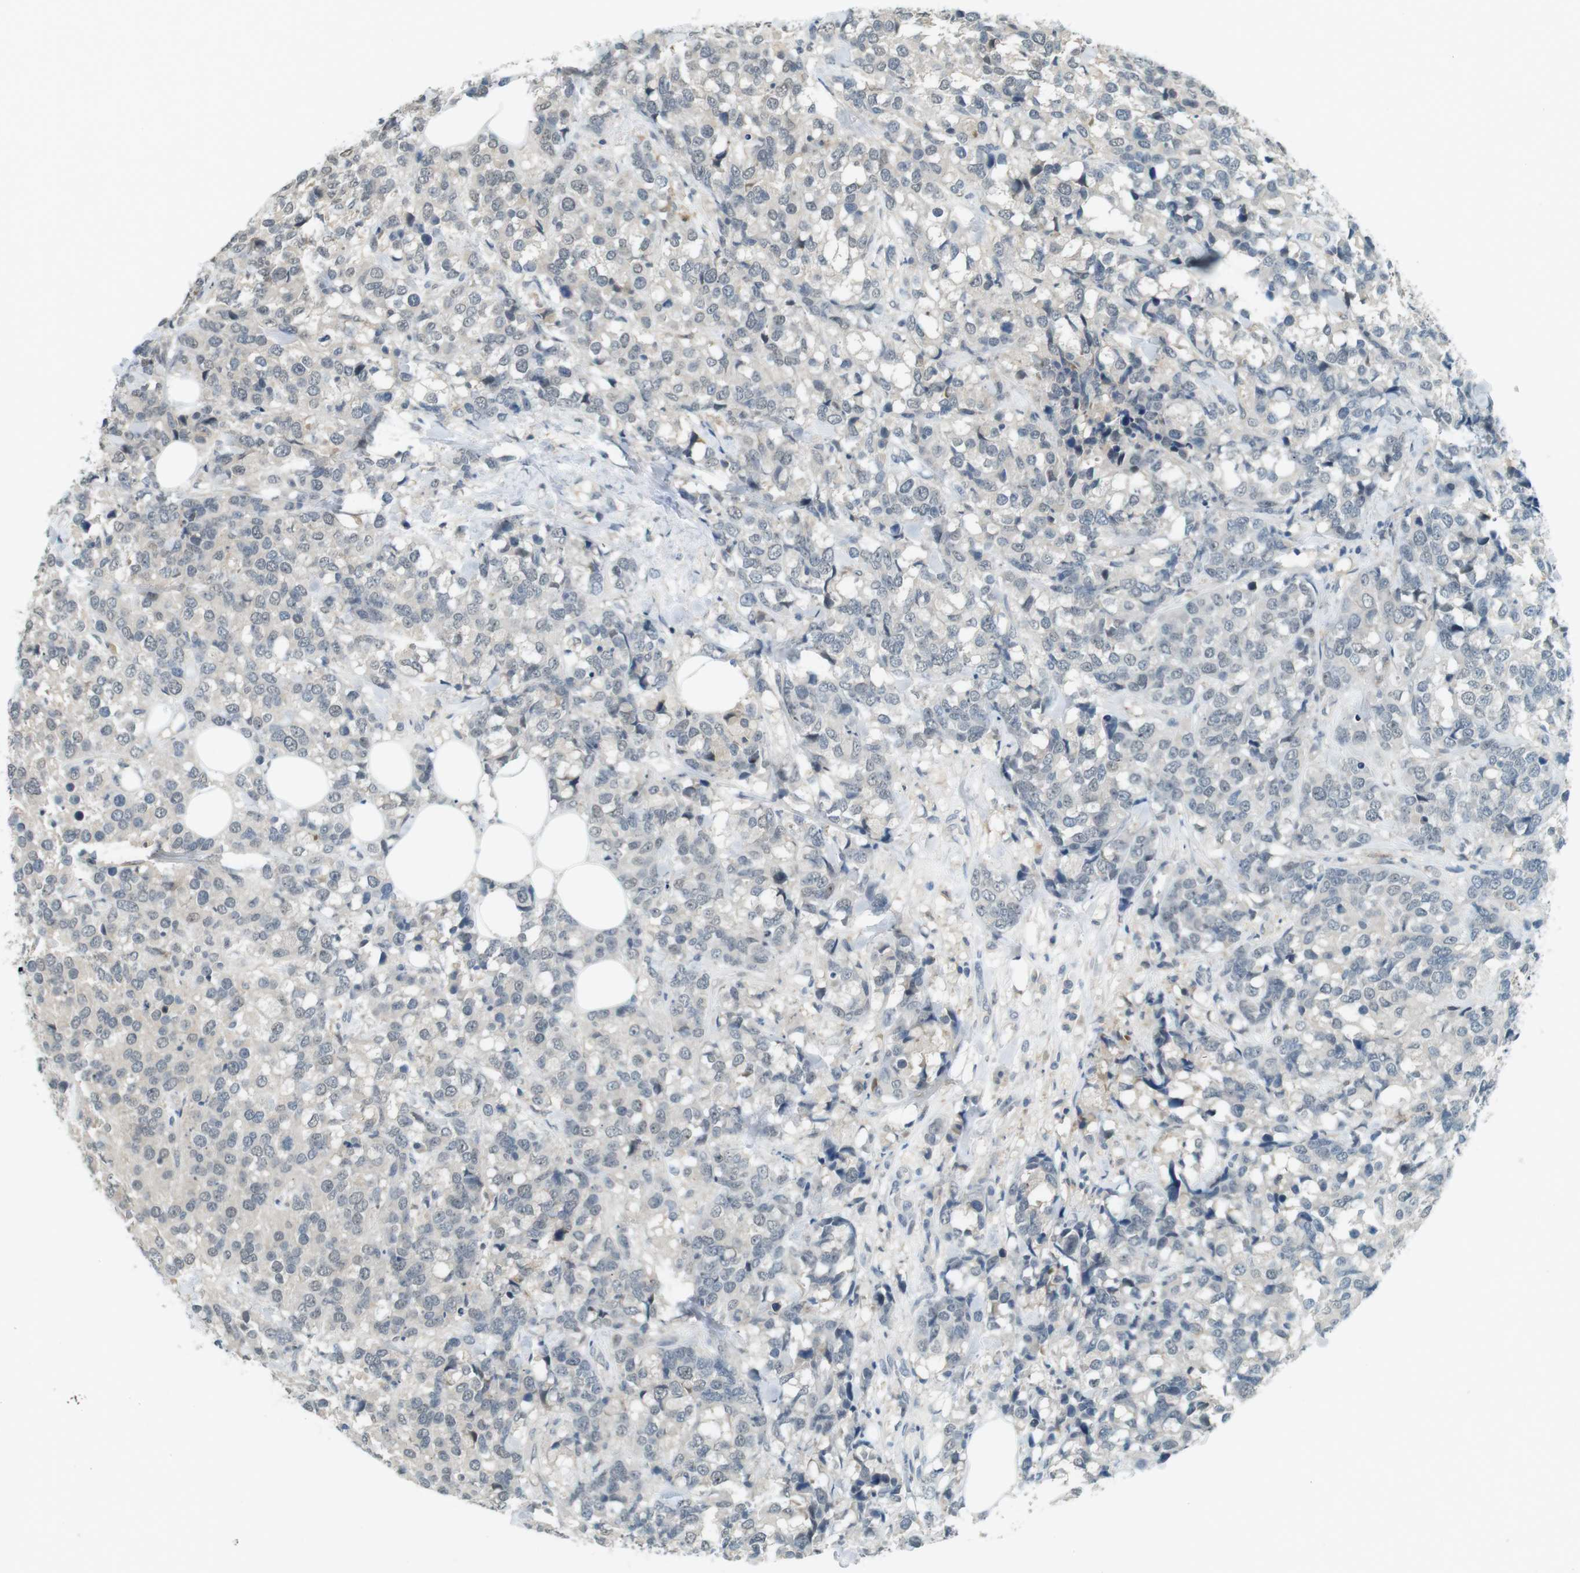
{"staining": {"intensity": "negative", "quantity": "none", "location": "none"}, "tissue": "breast cancer", "cell_type": "Tumor cells", "image_type": "cancer", "snomed": [{"axis": "morphology", "description": "Lobular carcinoma"}, {"axis": "topography", "description": "Breast"}], "caption": "Immunohistochemistry histopathology image of neoplastic tissue: breast cancer stained with DAB (3,3'-diaminobenzidine) shows no significant protein staining in tumor cells.", "gene": "CDK14", "patient": {"sex": "female", "age": 59}}